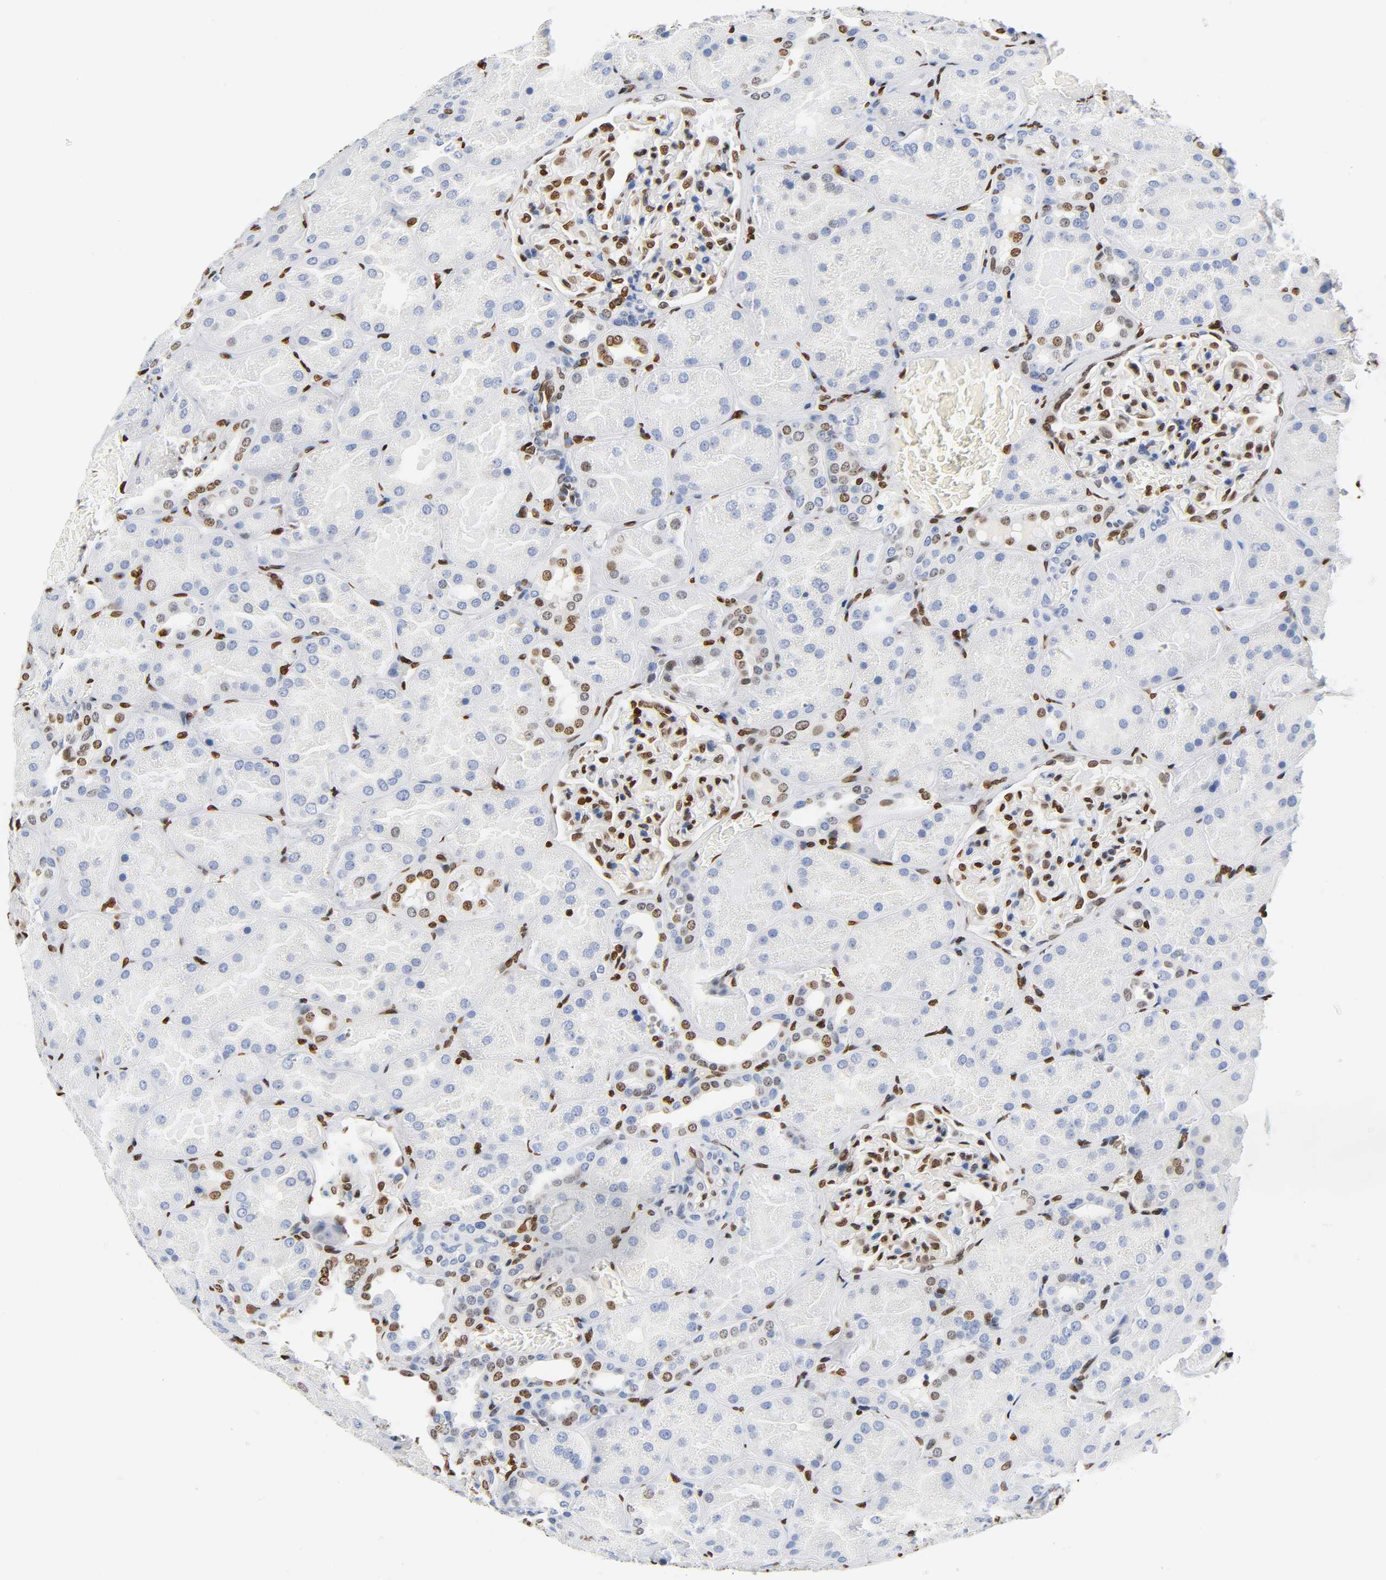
{"staining": {"intensity": "strong", "quantity": "25%-75%", "location": "nuclear"}, "tissue": "kidney", "cell_type": "Cells in glomeruli", "image_type": "normal", "snomed": [{"axis": "morphology", "description": "Normal tissue, NOS"}, {"axis": "topography", "description": "Kidney"}], "caption": "A brown stain highlights strong nuclear expression of a protein in cells in glomeruli of normal kidney.", "gene": "HOXA6", "patient": {"sex": "male", "age": 28}}